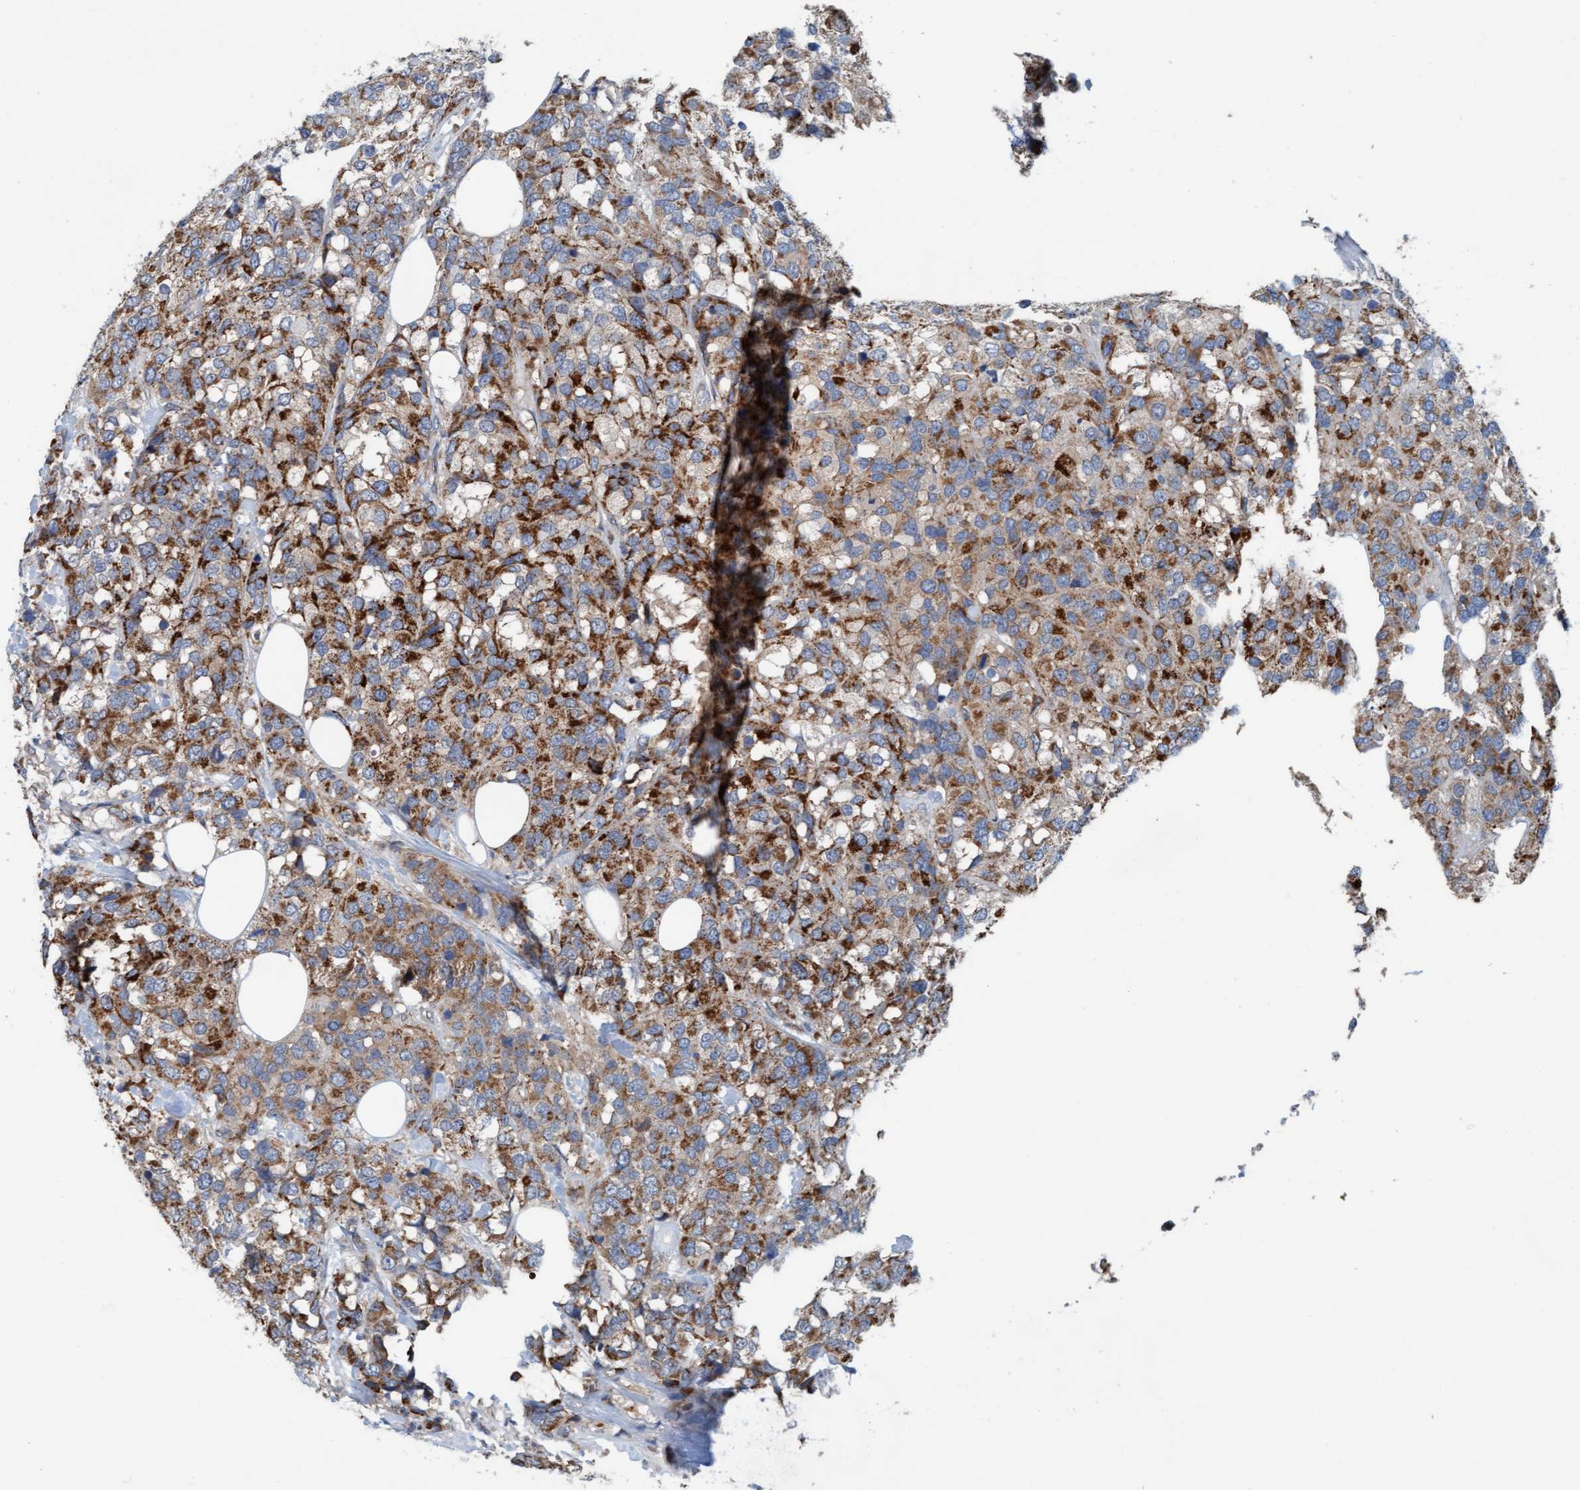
{"staining": {"intensity": "strong", "quantity": ">75%", "location": "cytoplasmic/membranous"}, "tissue": "breast cancer", "cell_type": "Tumor cells", "image_type": "cancer", "snomed": [{"axis": "morphology", "description": "Lobular carcinoma"}, {"axis": "topography", "description": "Breast"}], "caption": "Protein analysis of breast cancer (lobular carcinoma) tissue displays strong cytoplasmic/membranous expression in approximately >75% of tumor cells.", "gene": "ZNF566", "patient": {"sex": "female", "age": 59}}